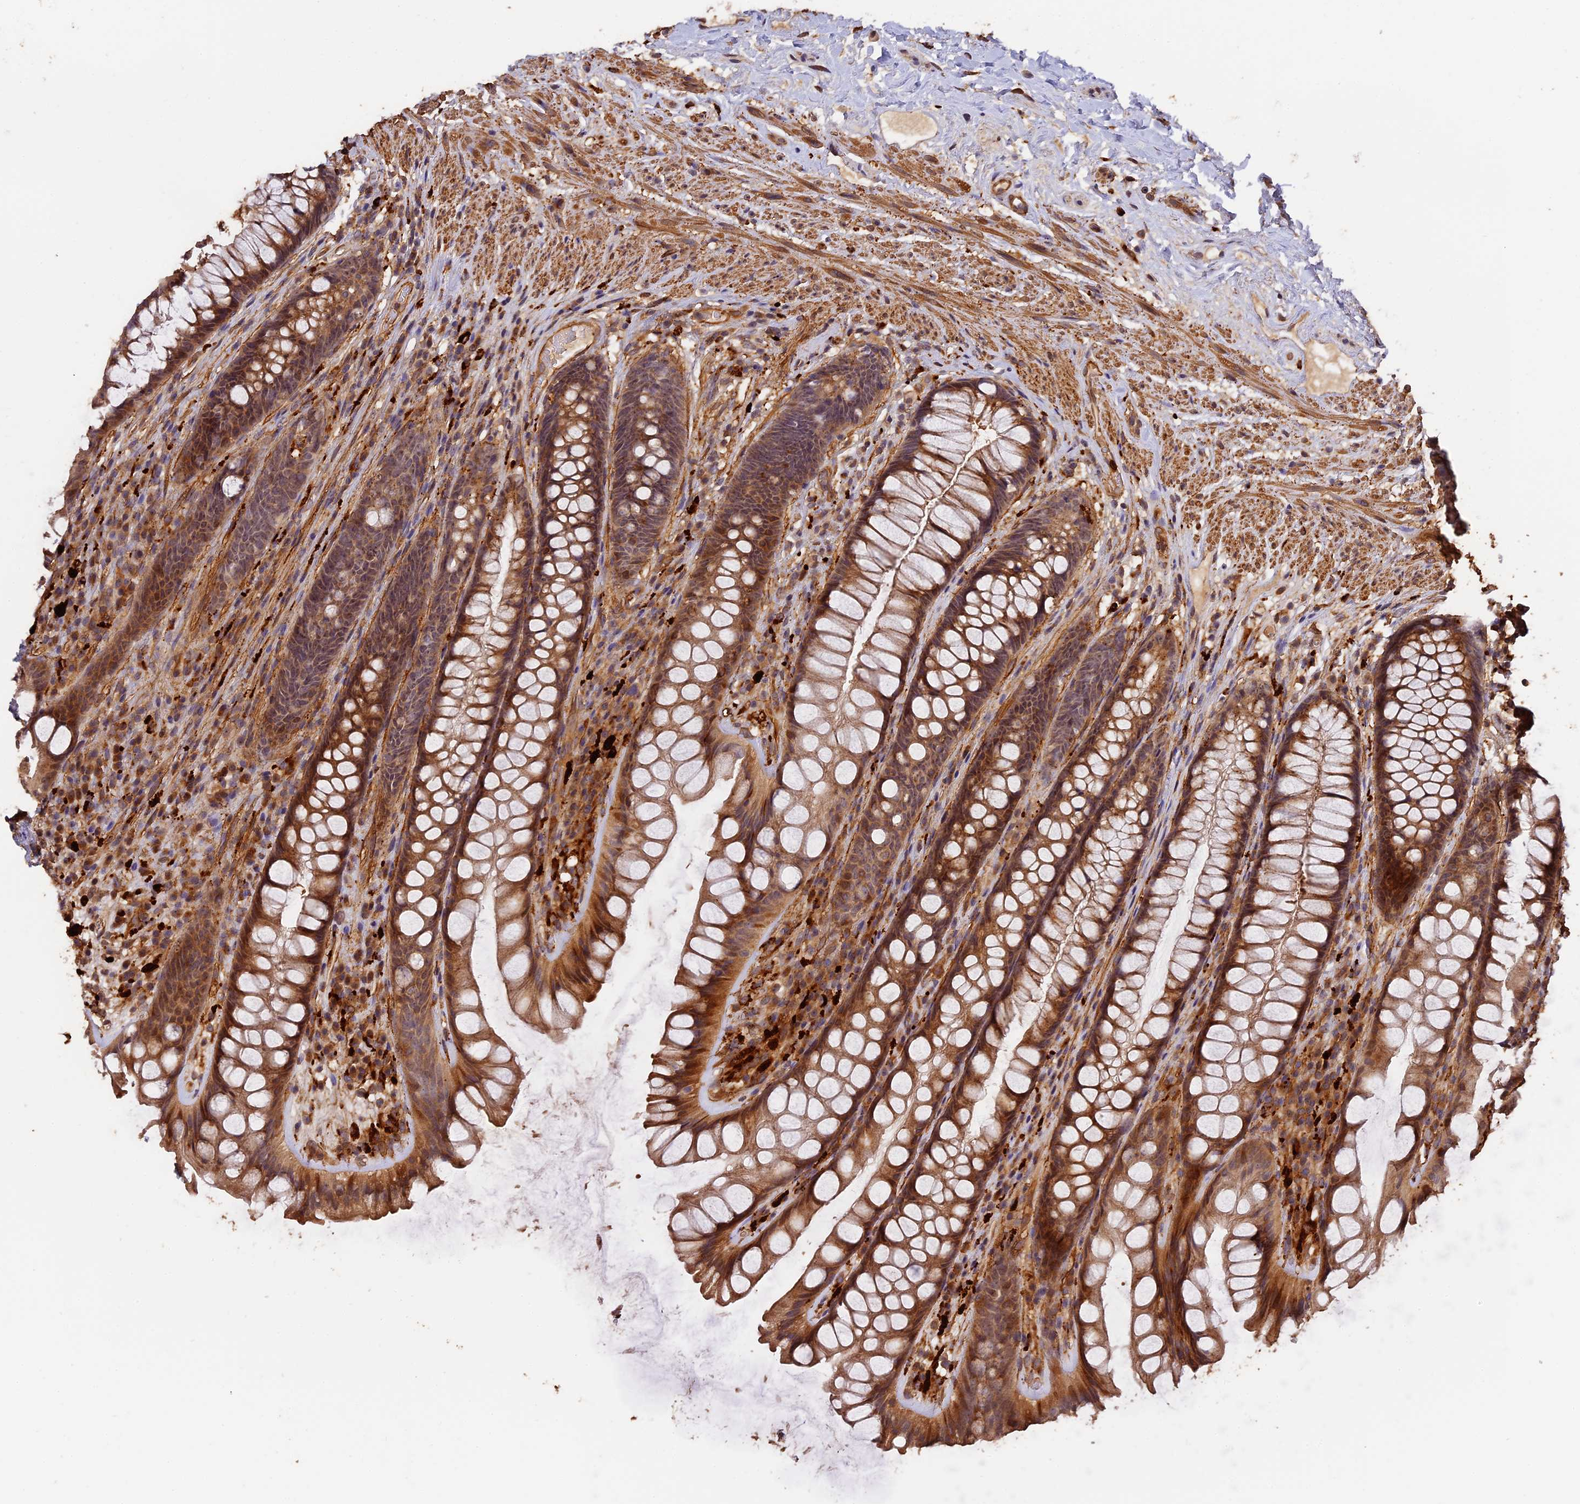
{"staining": {"intensity": "moderate", "quantity": ">75%", "location": "cytoplasmic/membranous,nuclear"}, "tissue": "rectum", "cell_type": "Glandular cells", "image_type": "normal", "snomed": [{"axis": "morphology", "description": "Normal tissue, NOS"}, {"axis": "topography", "description": "Rectum"}], "caption": "The micrograph exhibits a brown stain indicating the presence of a protein in the cytoplasmic/membranous,nuclear of glandular cells in rectum.", "gene": "MMP15", "patient": {"sex": "male", "age": 74}}